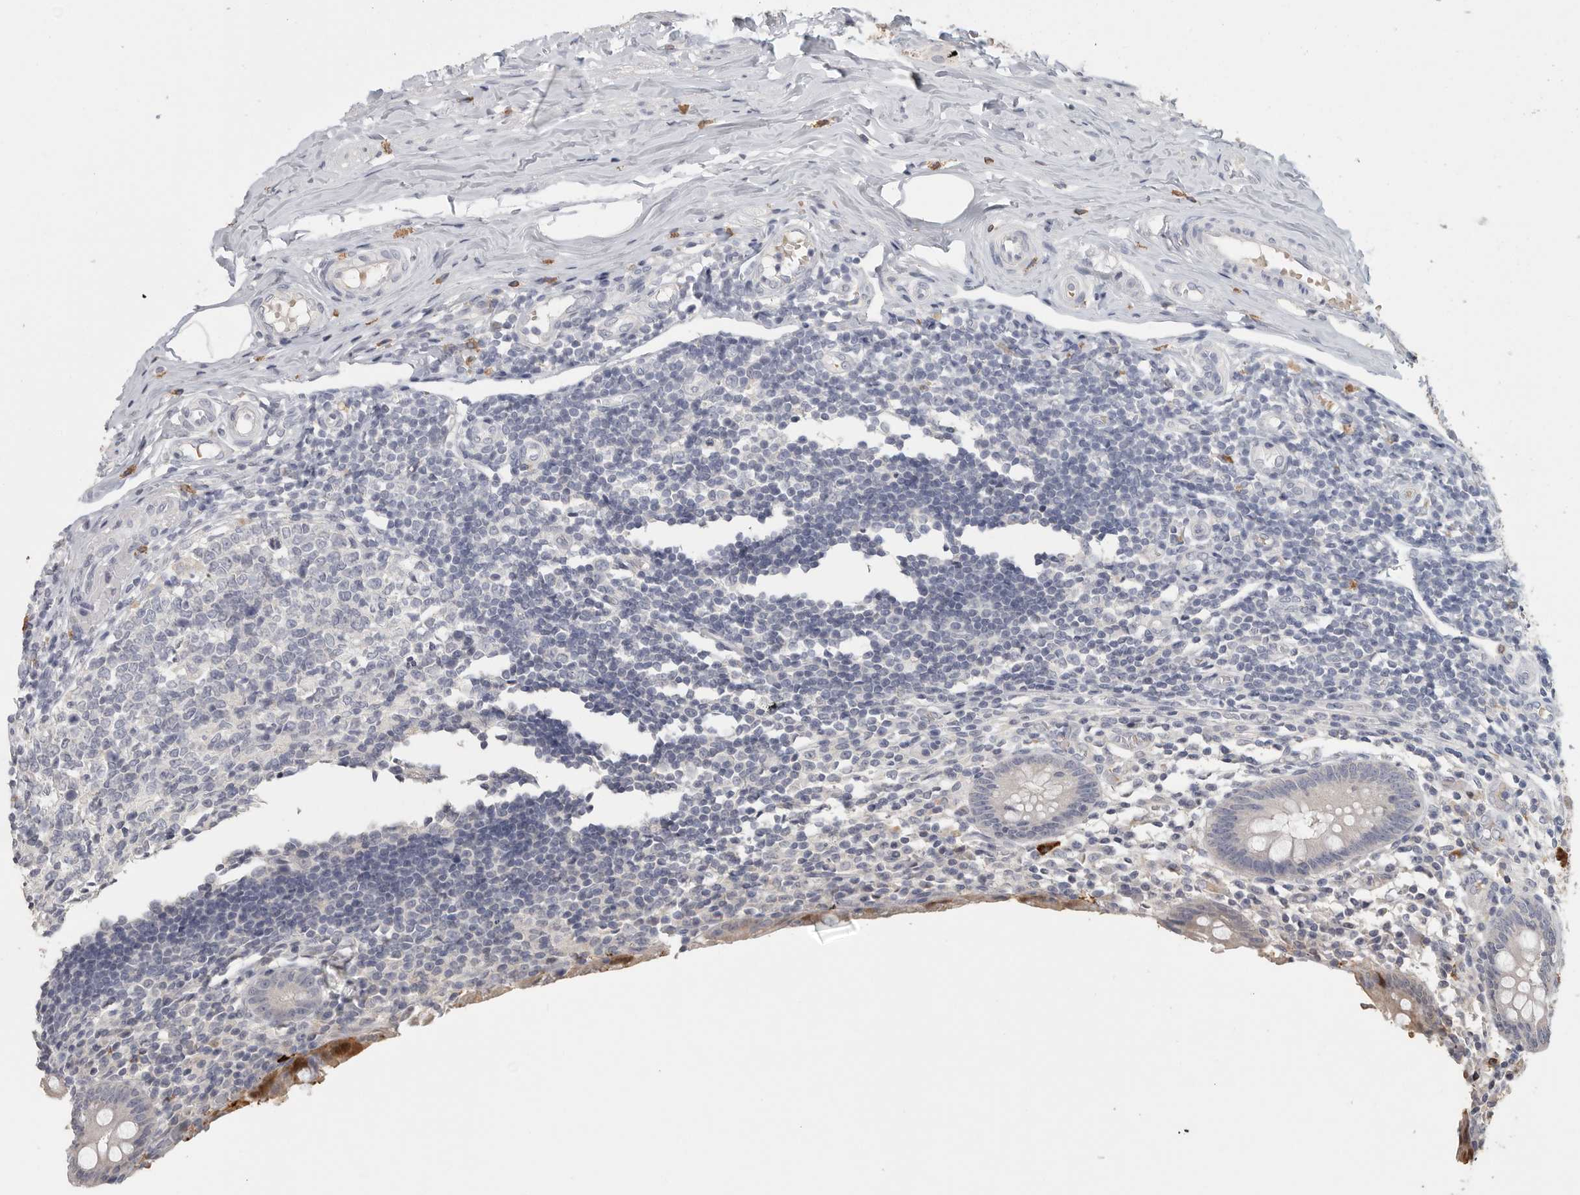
{"staining": {"intensity": "strong", "quantity": "<25%", "location": "cytoplasmic/membranous"}, "tissue": "appendix", "cell_type": "Glandular cells", "image_type": "normal", "snomed": [{"axis": "morphology", "description": "Normal tissue, NOS"}, {"axis": "topography", "description": "Appendix"}], "caption": "A medium amount of strong cytoplasmic/membranous staining is present in approximately <25% of glandular cells in benign appendix. (Stains: DAB in brown, nuclei in blue, Microscopy: brightfield microscopy at high magnification).", "gene": "DNAJC11", "patient": {"sex": "female", "age": 17}}